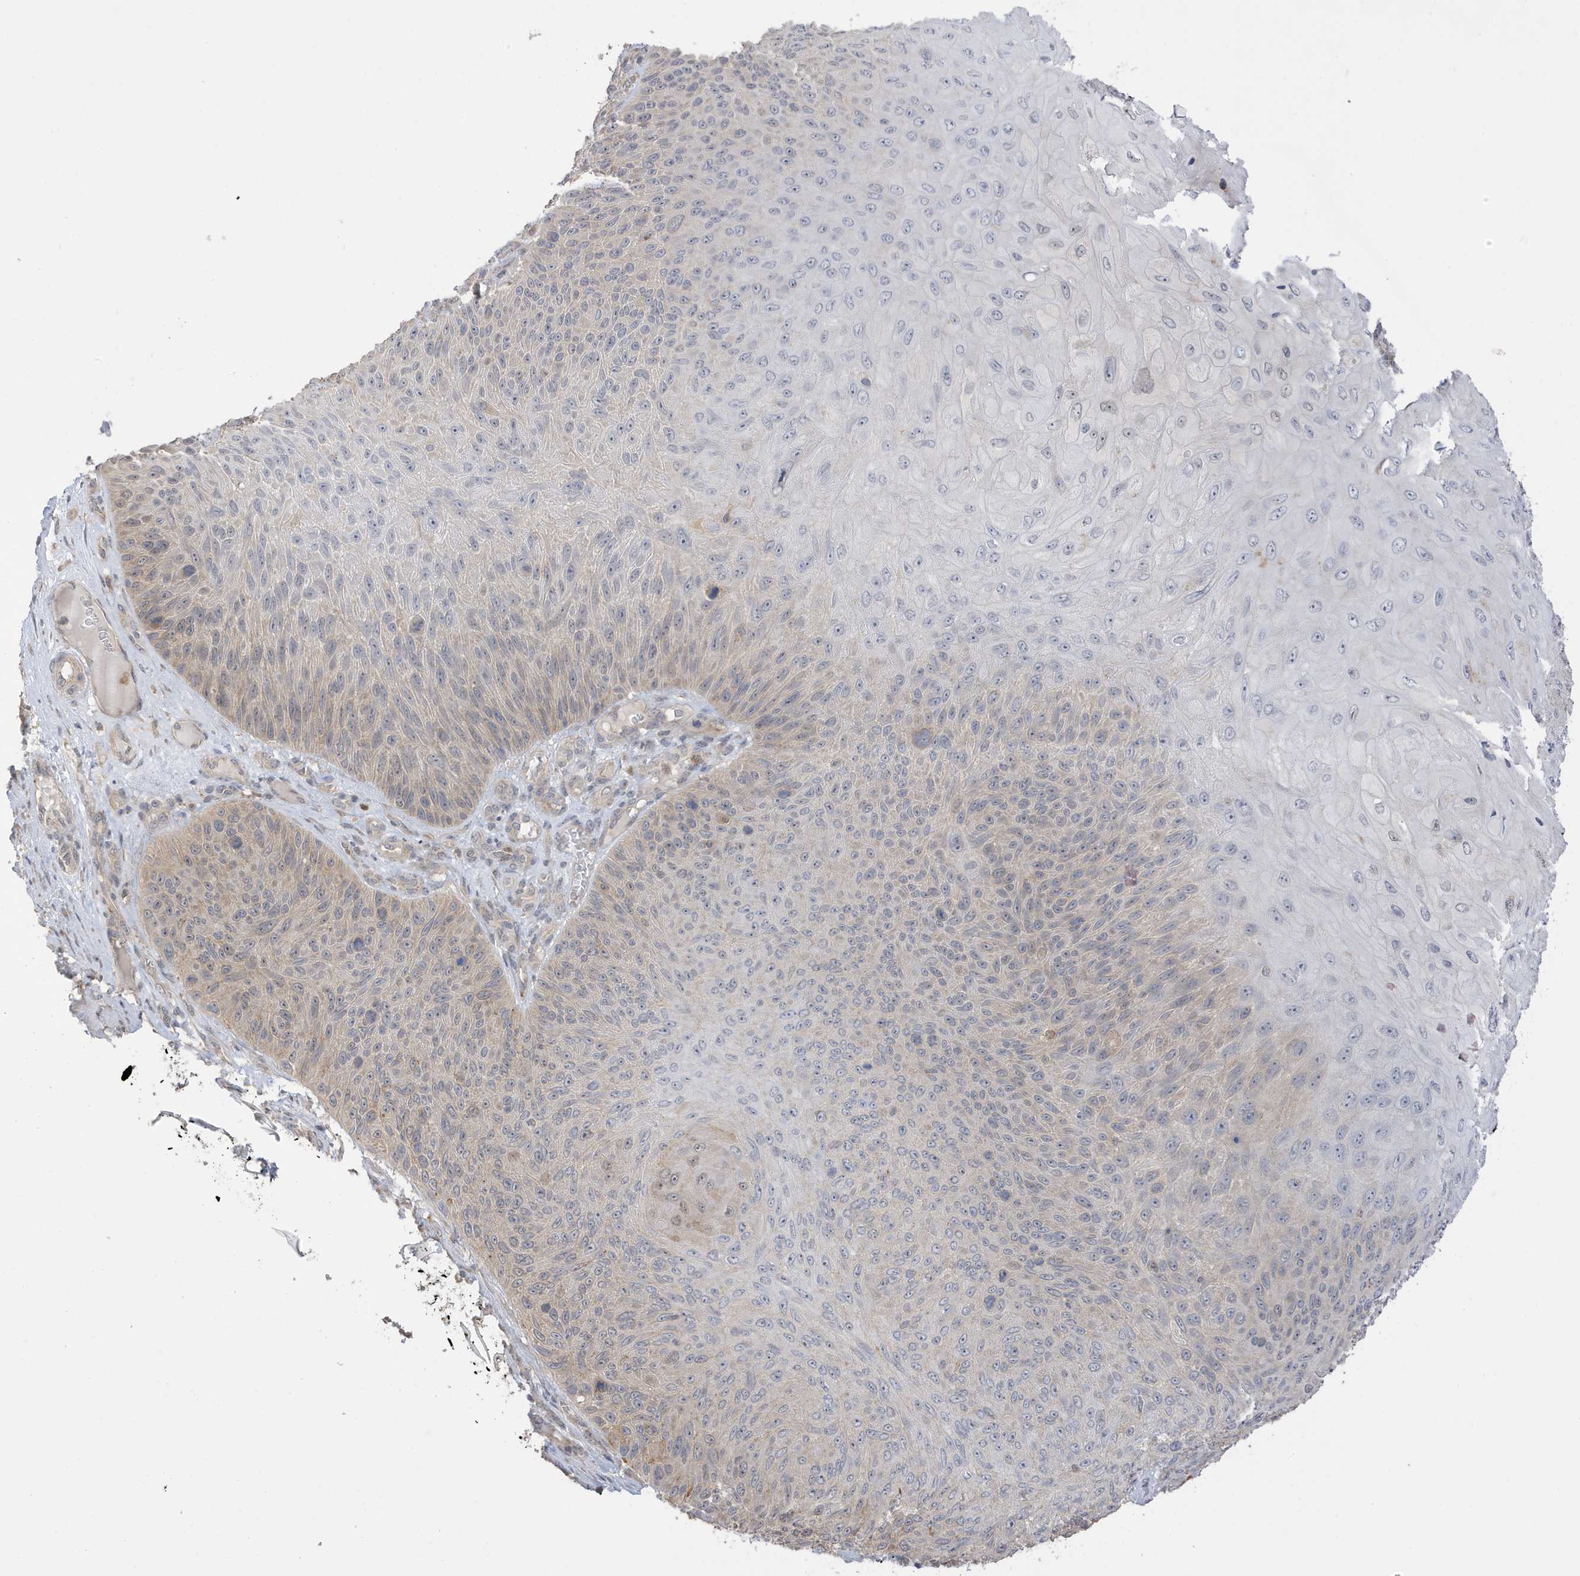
{"staining": {"intensity": "weak", "quantity": "<25%", "location": "cytoplasmic/membranous"}, "tissue": "skin cancer", "cell_type": "Tumor cells", "image_type": "cancer", "snomed": [{"axis": "morphology", "description": "Squamous cell carcinoma, NOS"}, {"axis": "topography", "description": "Skin"}], "caption": "The micrograph shows no staining of tumor cells in squamous cell carcinoma (skin).", "gene": "TAB3", "patient": {"sex": "female", "age": 88}}